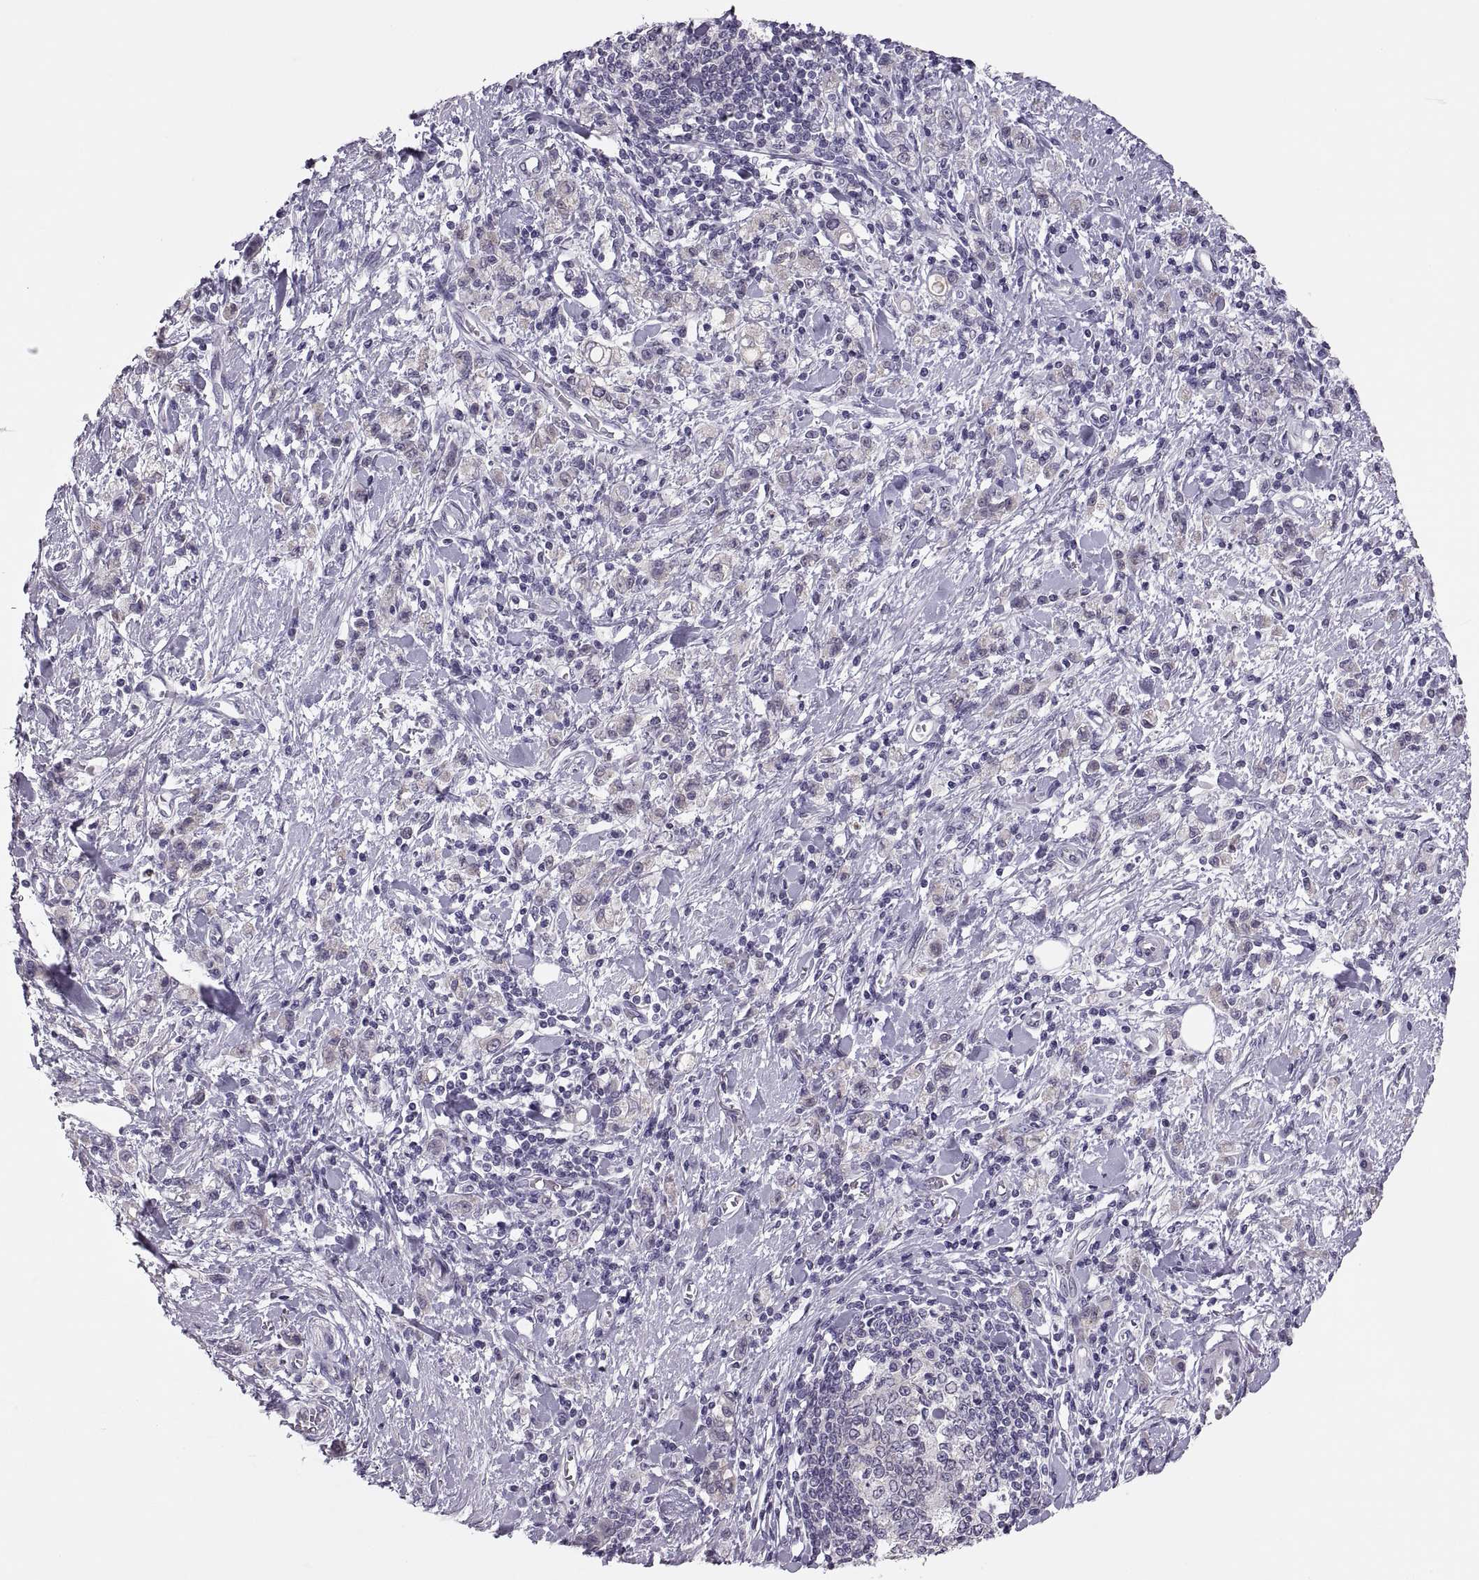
{"staining": {"intensity": "negative", "quantity": "none", "location": "none"}, "tissue": "stomach cancer", "cell_type": "Tumor cells", "image_type": "cancer", "snomed": [{"axis": "morphology", "description": "Adenocarcinoma, NOS"}, {"axis": "topography", "description": "Stomach"}], "caption": "This is an IHC image of human stomach cancer (adenocarcinoma). There is no staining in tumor cells.", "gene": "ADH6", "patient": {"sex": "male", "age": 77}}